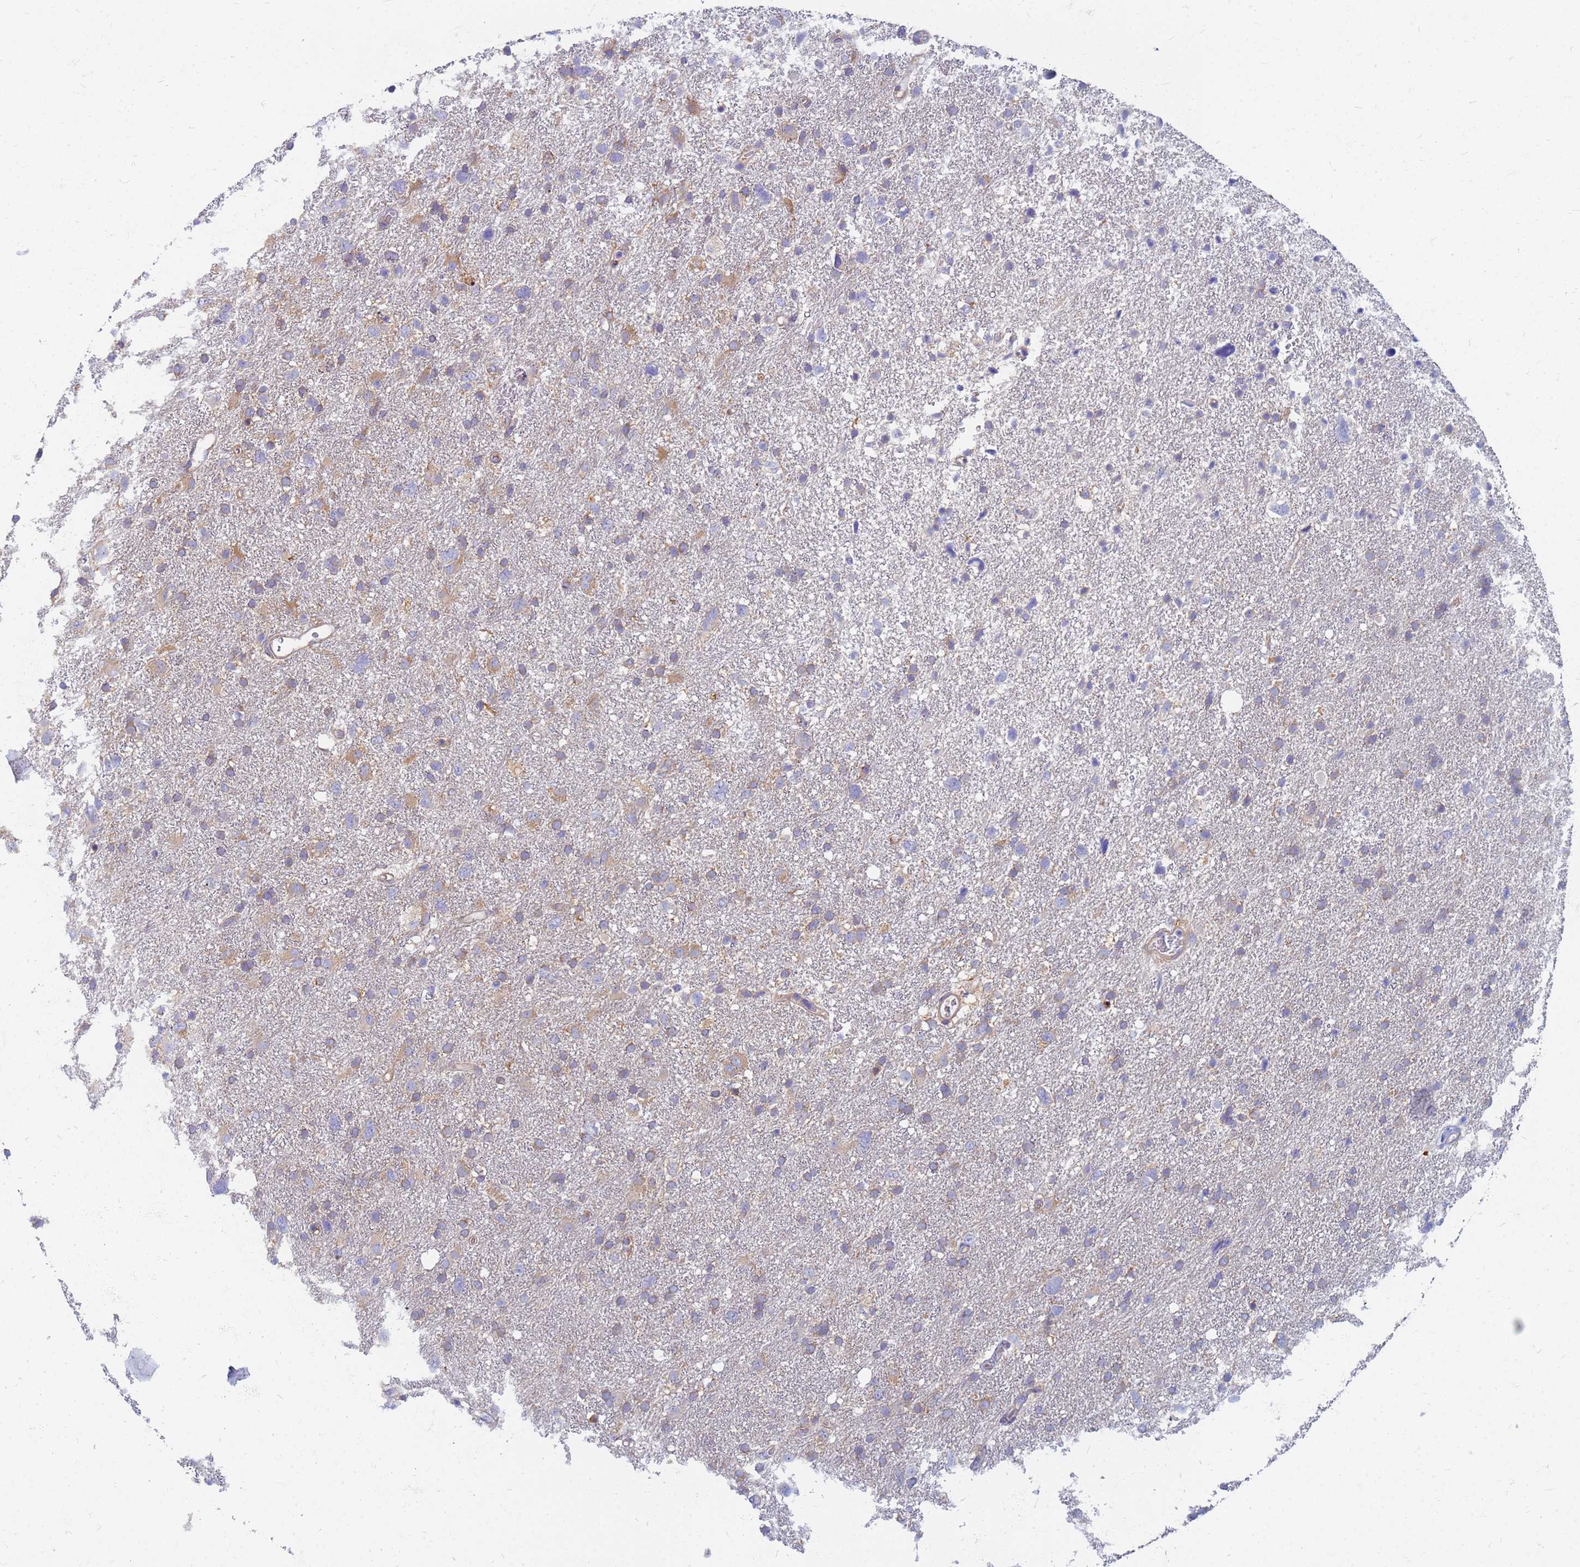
{"staining": {"intensity": "moderate", "quantity": "<25%", "location": "cytoplasmic/membranous"}, "tissue": "glioma", "cell_type": "Tumor cells", "image_type": "cancer", "snomed": [{"axis": "morphology", "description": "Glioma, malignant, High grade"}, {"axis": "topography", "description": "Brain"}], "caption": "Immunohistochemical staining of human malignant glioma (high-grade) shows moderate cytoplasmic/membranous protein expression in about <25% of tumor cells. Using DAB (3,3'-diaminobenzidine) (brown) and hematoxylin (blue) stains, captured at high magnification using brightfield microscopy.", "gene": "EEA1", "patient": {"sex": "male", "age": 61}}